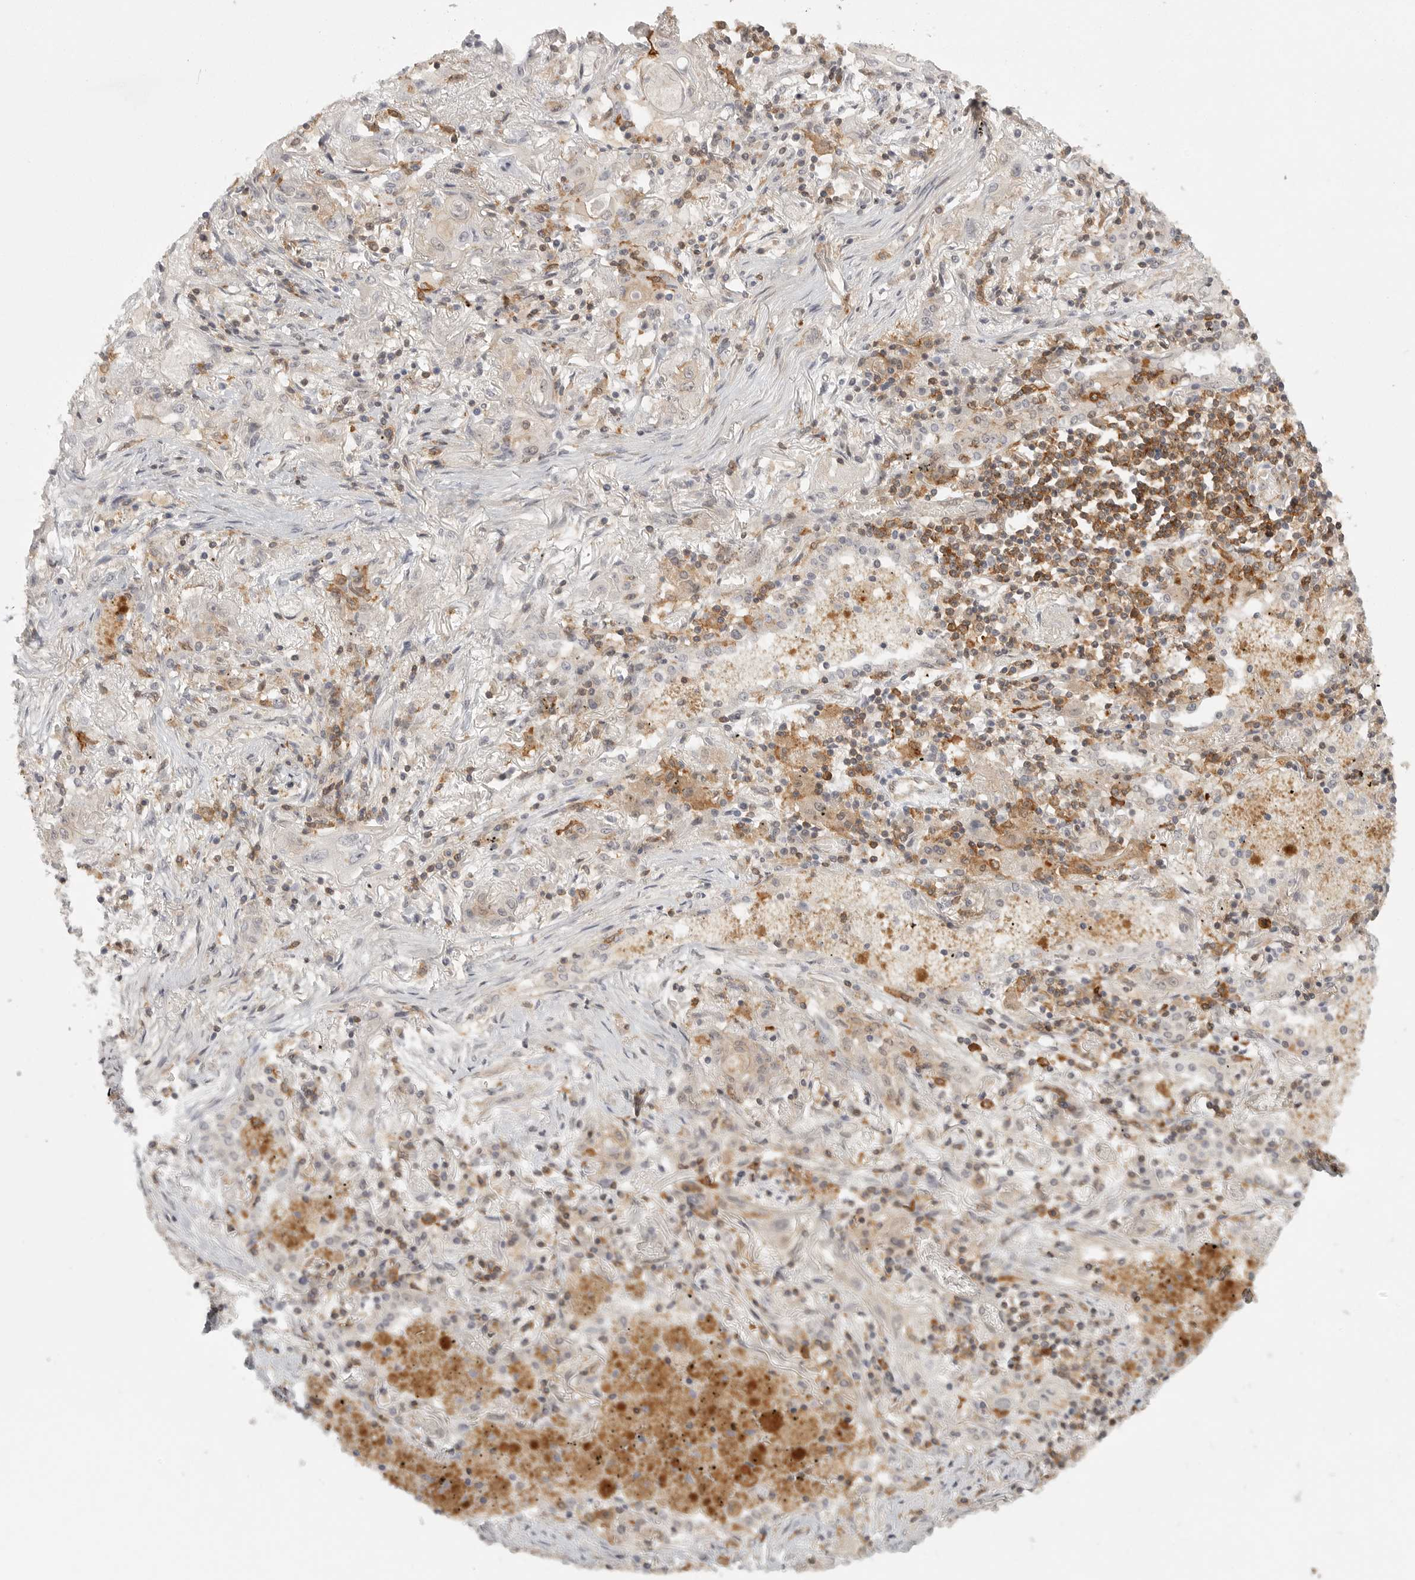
{"staining": {"intensity": "weak", "quantity": "<25%", "location": "cytoplasmic/membranous"}, "tissue": "lung cancer", "cell_type": "Tumor cells", "image_type": "cancer", "snomed": [{"axis": "morphology", "description": "Squamous cell carcinoma, NOS"}, {"axis": "topography", "description": "Lung"}], "caption": "IHC micrograph of squamous cell carcinoma (lung) stained for a protein (brown), which reveals no expression in tumor cells.", "gene": "DBNL", "patient": {"sex": "female", "age": 47}}